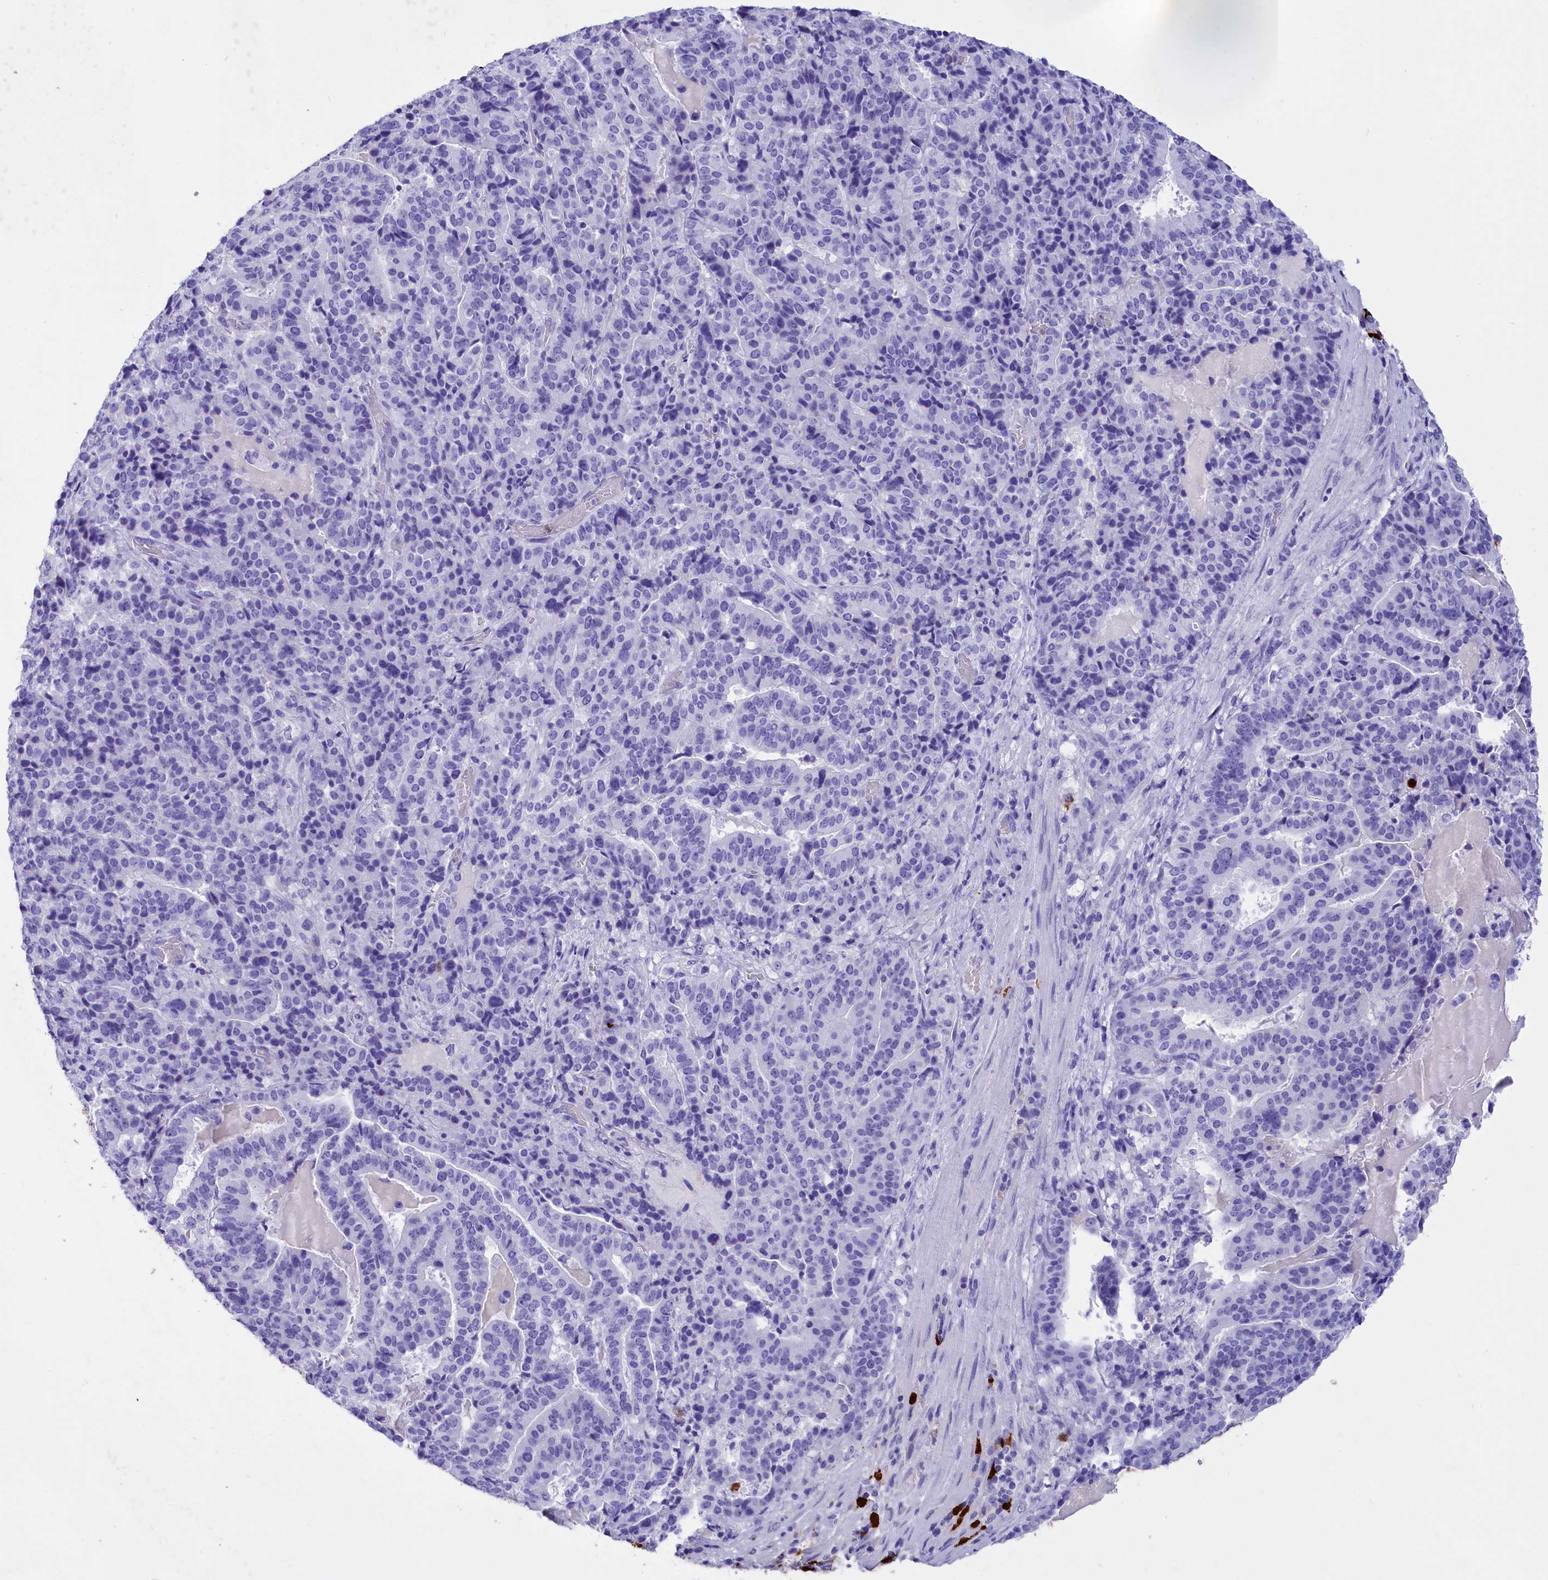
{"staining": {"intensity": "negative", "quantity": "none", "location": "none"}, "tissue": "stomach cancer", "cell_type": "Tumor cells", "image_type": "cancer", "snomed": [{"axis": "morphology", "description": "Adenocarcinoma, NOS"}, {"axis": "topography", "description": "Stomach"}], "caption": "This is a image of IHC staining of adenocarcinoma (stomach), which shows no expression in tumor cells.", "gene": "CLC", "patient": {"sex": "male", "age": 48}}